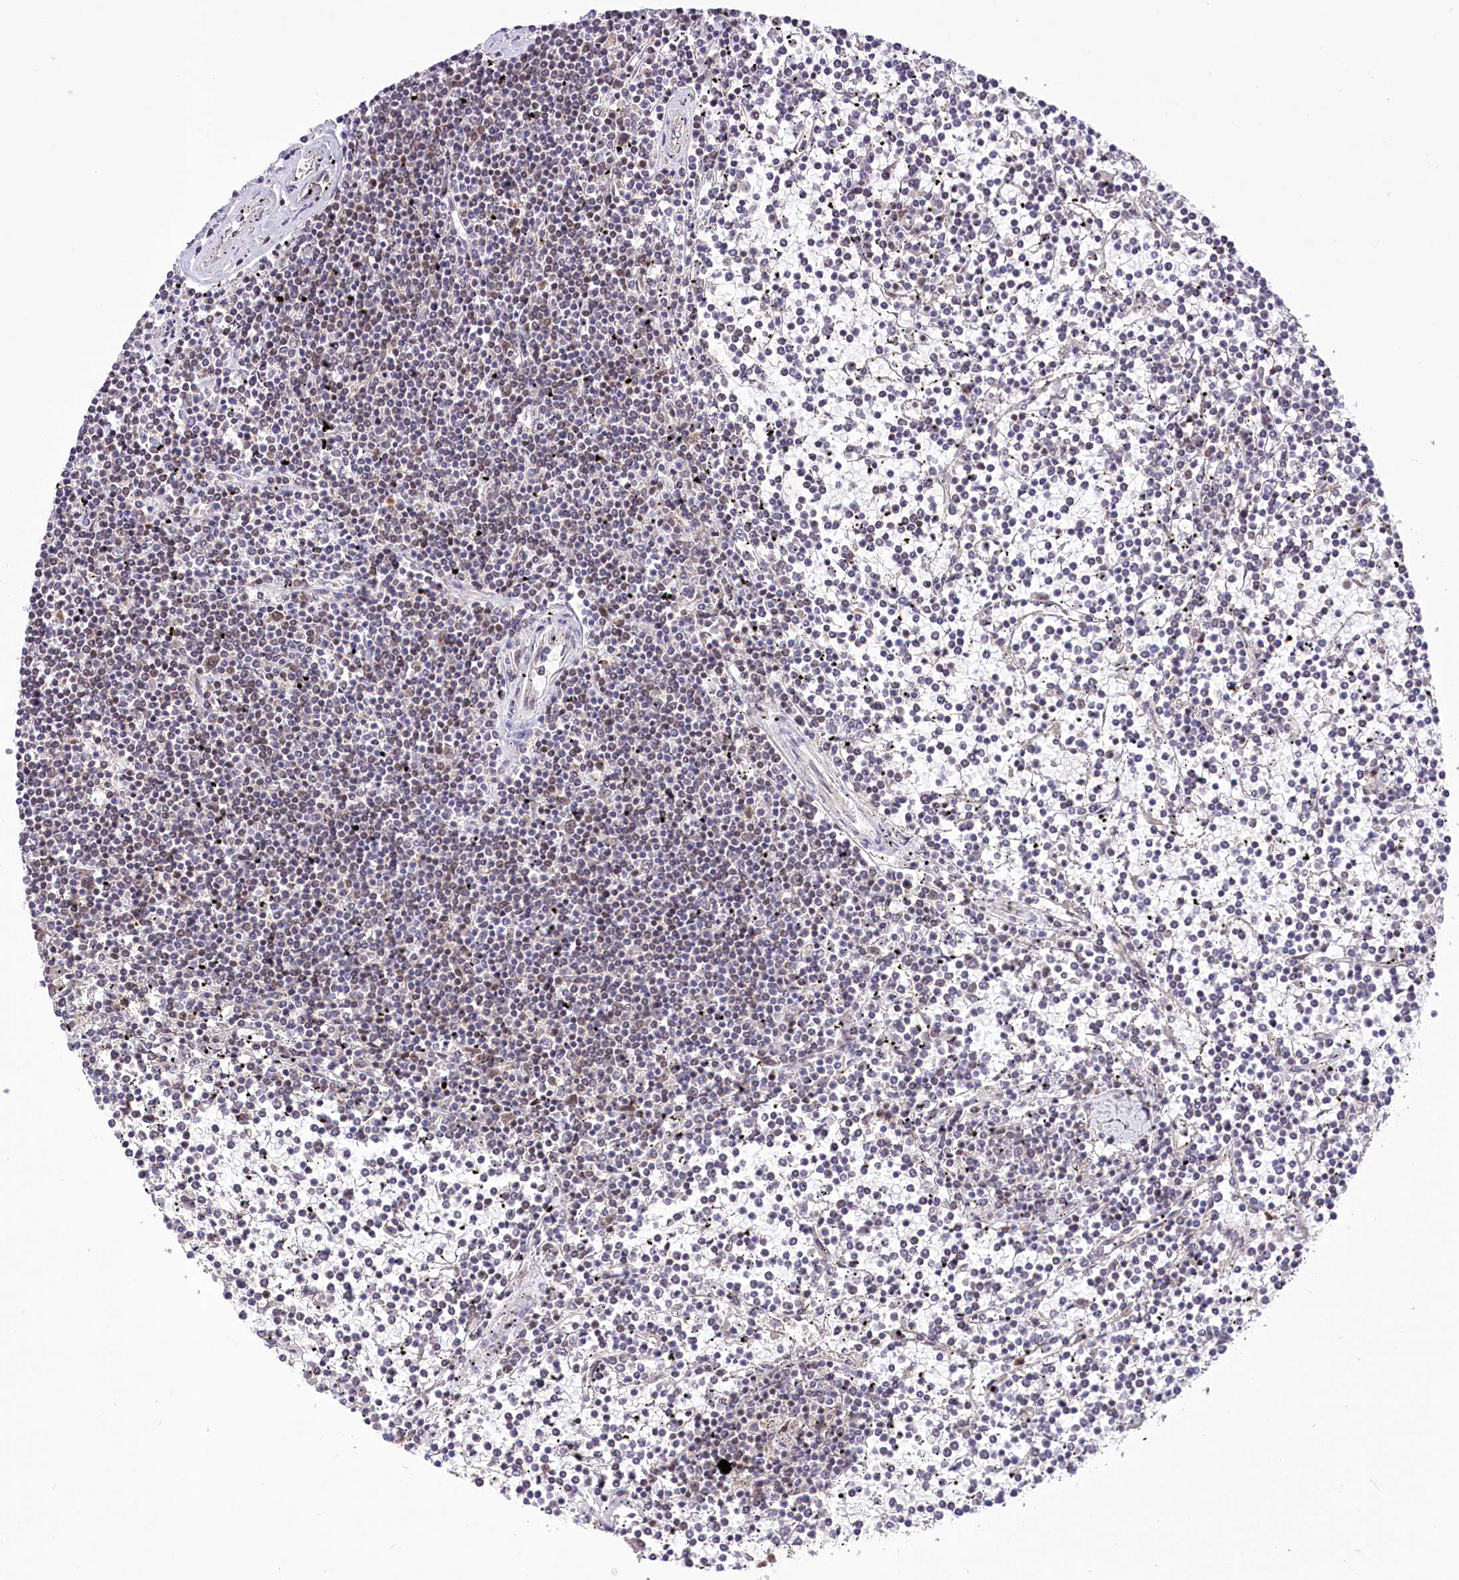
{"staining": {"intensity": "weak", "quantity": "<25%", "location": "nuclear"}, "tissue": "lymphoma", "cell_type": "Tumor cells", "image_type": "cancer", "snomed": [{"axis": "morphology", "description": "Malignant lymphoma, non-Hodgkin's type, Low grade"}, {"axis": "topography", "description": "Spleen"}], "caption": "A micrograph of human low-grade malignant lymphoma, non-Hodgkin's type is negative for staining in tumor cells.", "gene": "ZMAT2", "patient": {"sex": "female", "age": 19}}